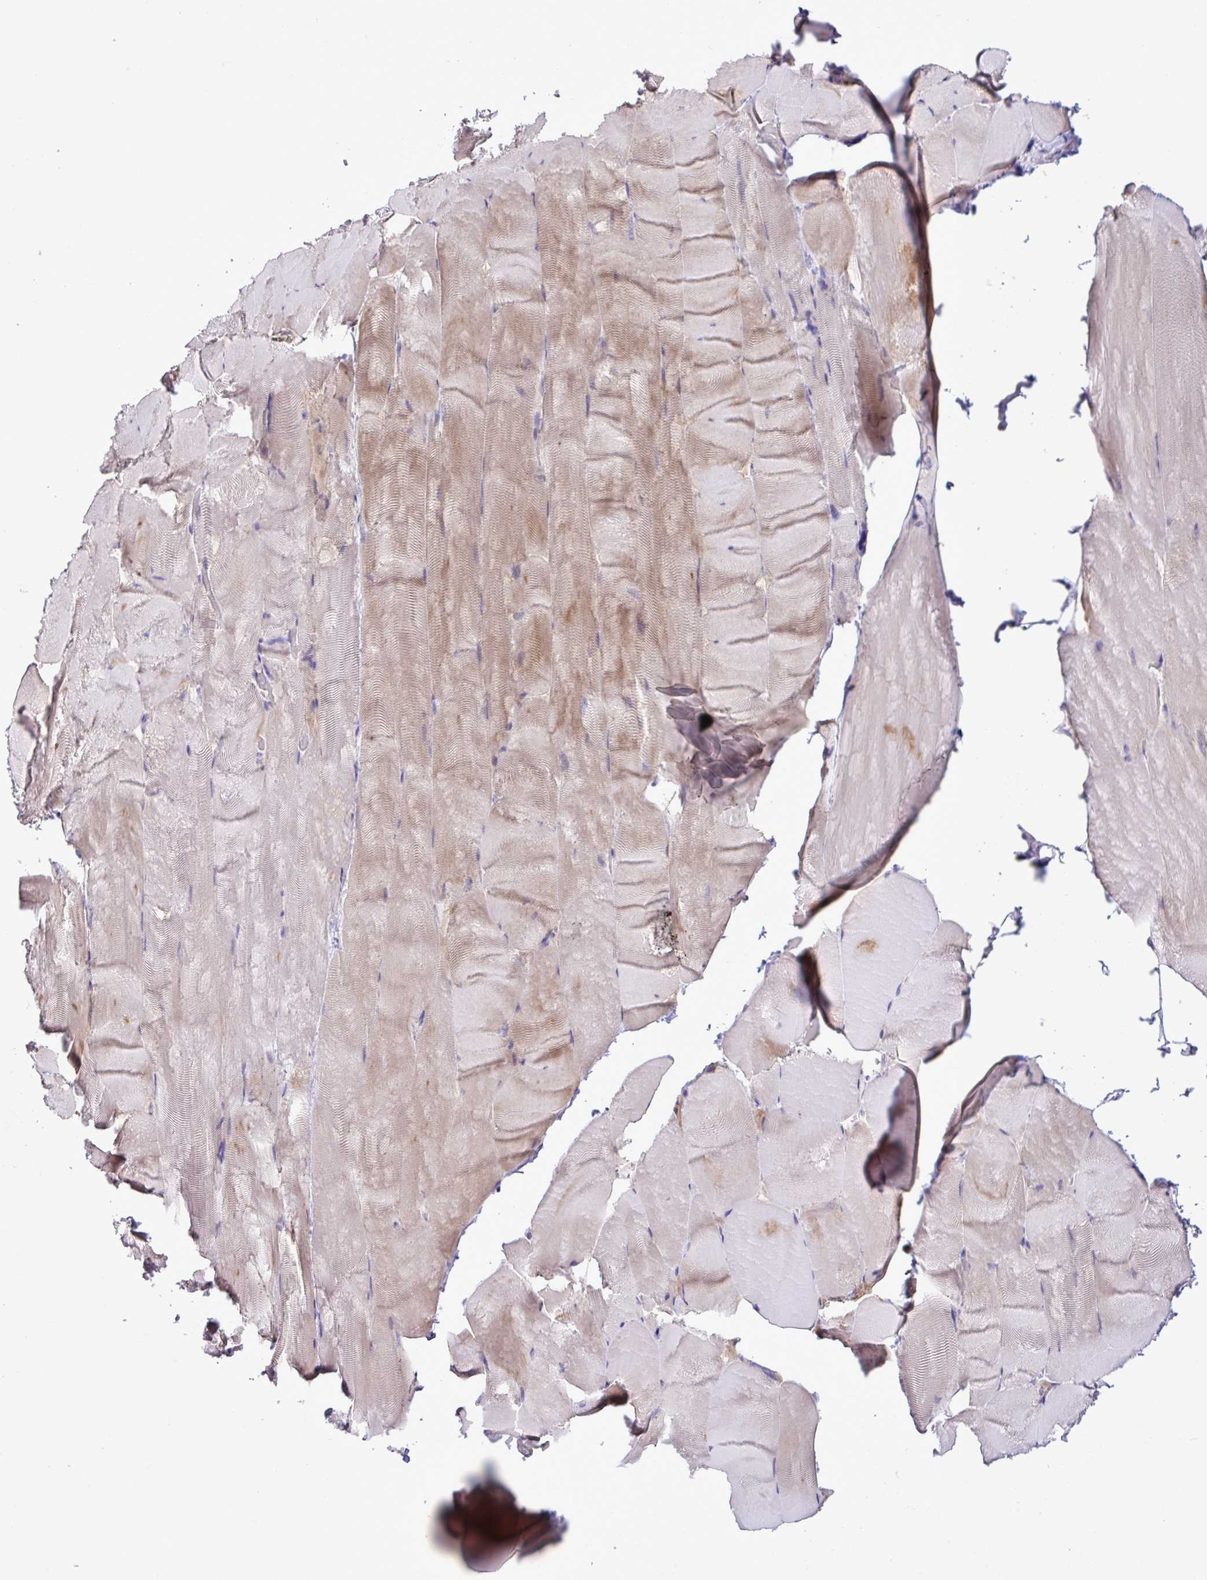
{"staining": {"intensity": "weak", "quantity": "<25%", "location": "cytoplasmic/membranous"}, "tissue": "skeletal muscle", "cell_type": "Myocytes", "image_type": "normal", "snomed": [{"axis": "morphology", "description": "Normal tissue, NOS"}, {"axis": "topography", "description": "Skeletal muscle"}], "caption": "DAB (3,3'-diaminobenzidine) immunohistochemical staining of unremarkable human skeletal muscle reveals no significant positivity in myocytes. (Brightfield microscopy of DAB IHC at high magnification).", "gene": "FAM86B1", "patient": {"sex": "female", "age": 64}}